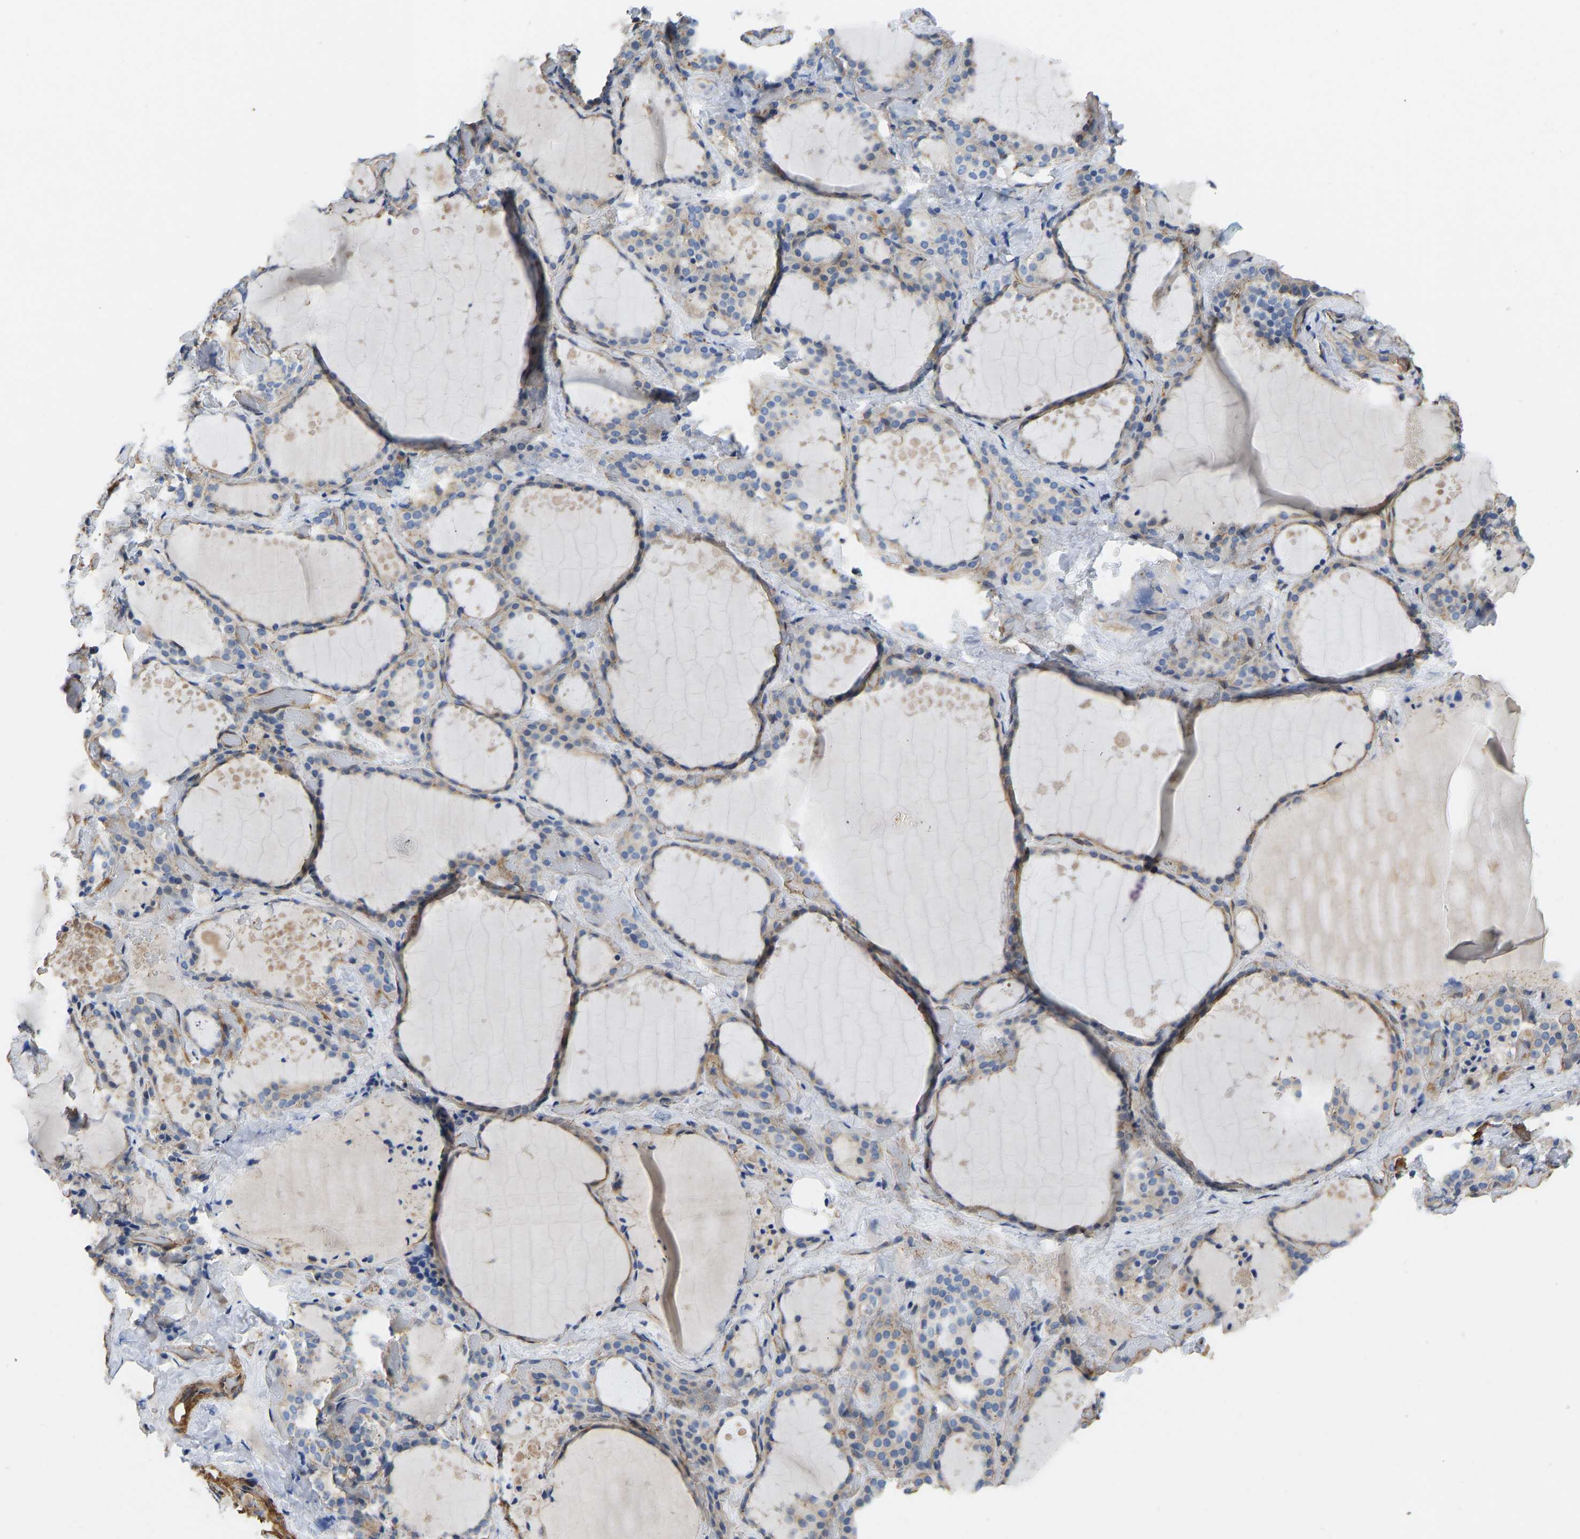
{"staining": {"intensity": "weak", "quantity": "25%-75%", "location": "cytoplasmic/membranous"}, "tissue": "thyroid gland", "cell_type": "Glandular cells", "image_type": "normal", "snomed": [{"axis": "morphology", "description": "Normal tissue, NOS"}, {"axis": "topography", "description": "Thyroid gland"}], "caption": "Immunohistochemical staining of unremarkable human thyroid gland displays low levels of weak cytoplasmic/membranous positivity in approximately 25%-75% of glandular cells.", "gene": "ELMO2", "patient": {"sex": "female", "age": 44}}